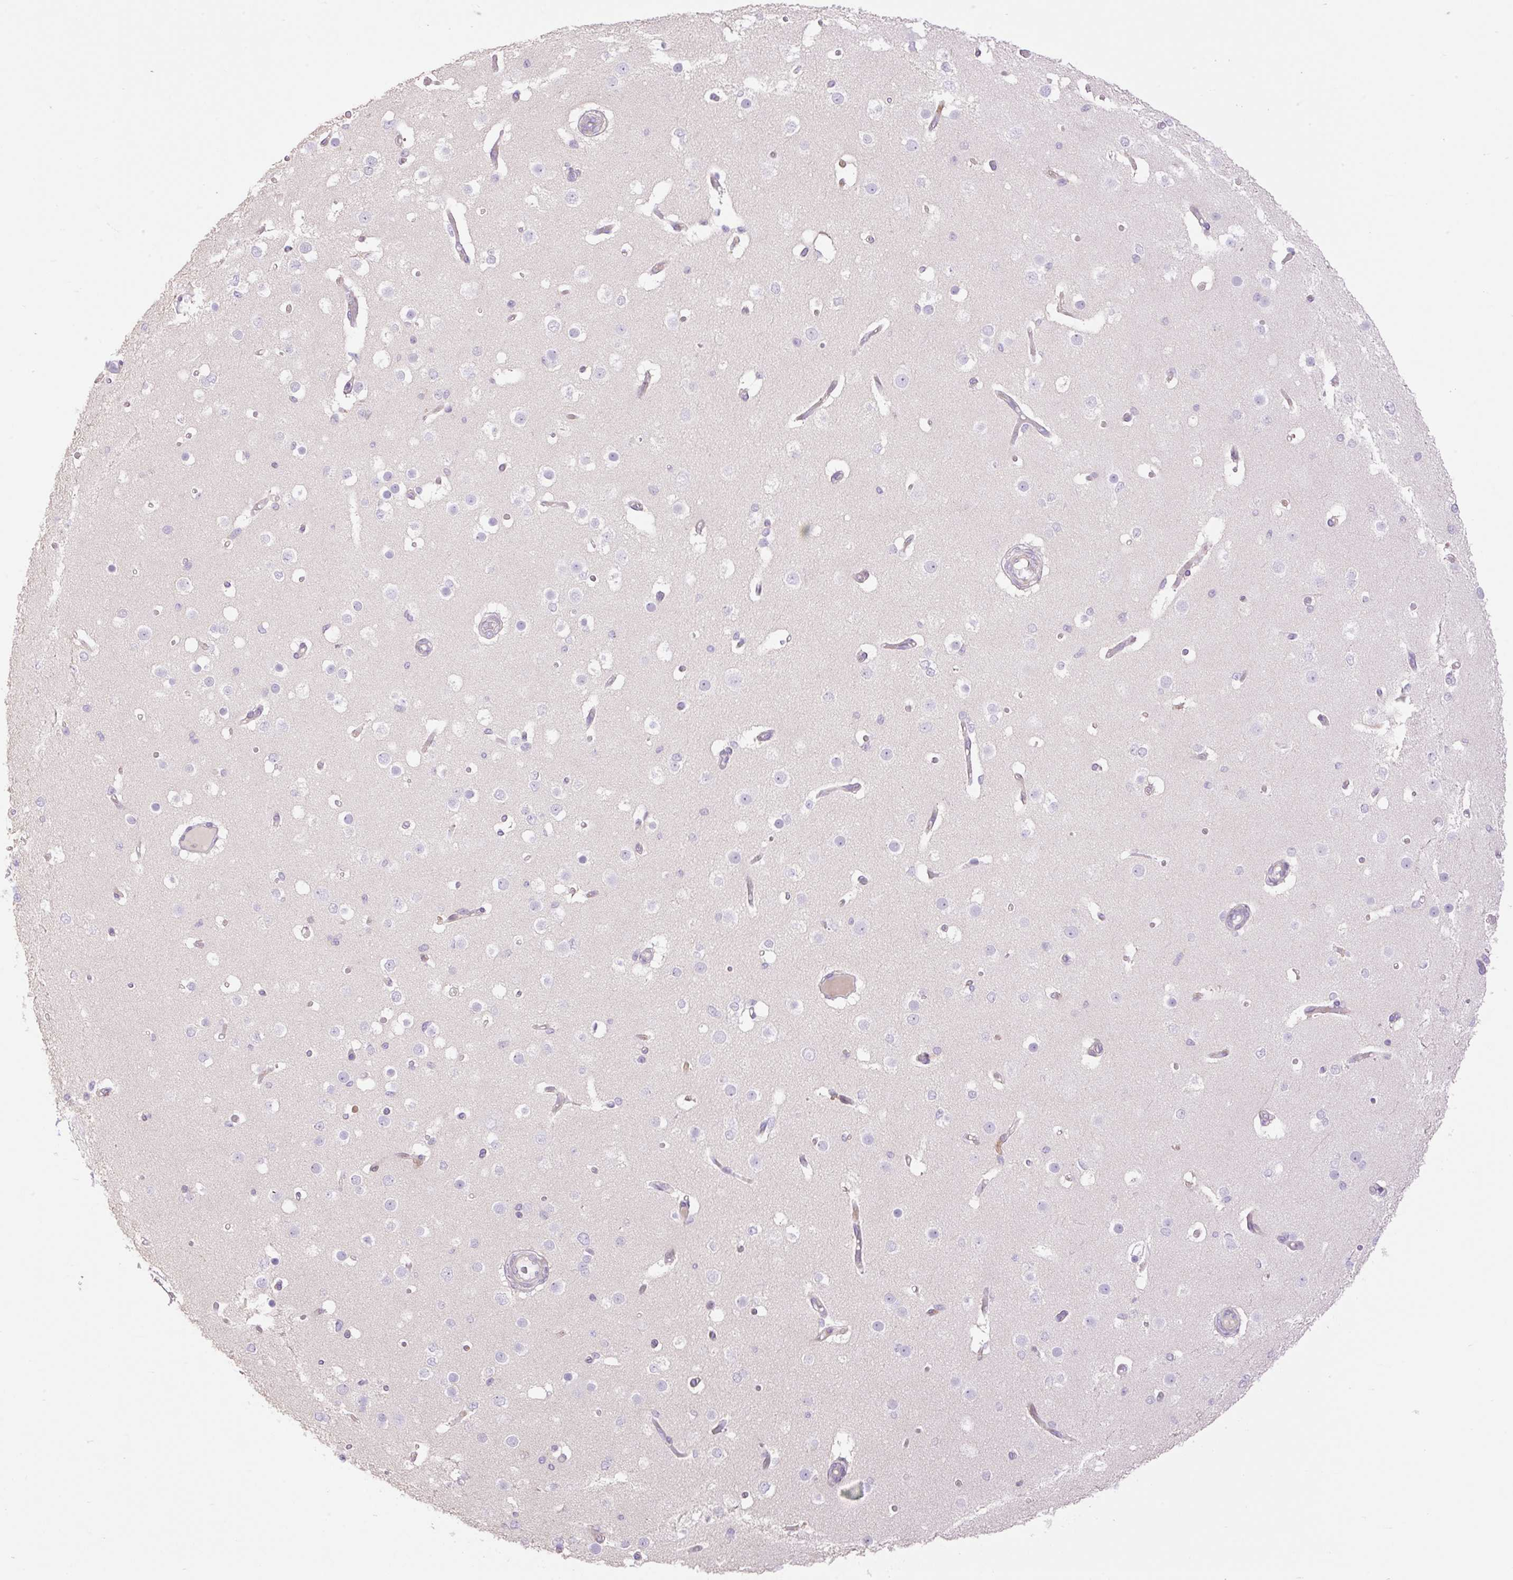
{"staining": {"intensity": "negative", "quantity": "none", "location": "none"}, "tissue": "cerebral cortex", "cell_type": "Endothelial cells", "image_type": "normal", "snomed": [{"axis": "morphology", "description": "Normal tissue, NOS"}, {"axis": "morphology", "description": "Inflammation, NOS"}, {"axis": "topography", "description": "Cerebral cortex"}], "caption": "Endothelial cells are negative for protein expression in benign human cerebral cortex. (Stains: DAB immunohistochemistry with hematoxylin counter stain, Microscopy: brightfield microscopy at high magnification).", "gene": "VPS25", "patient": {"sex": "male", "age": 6}}